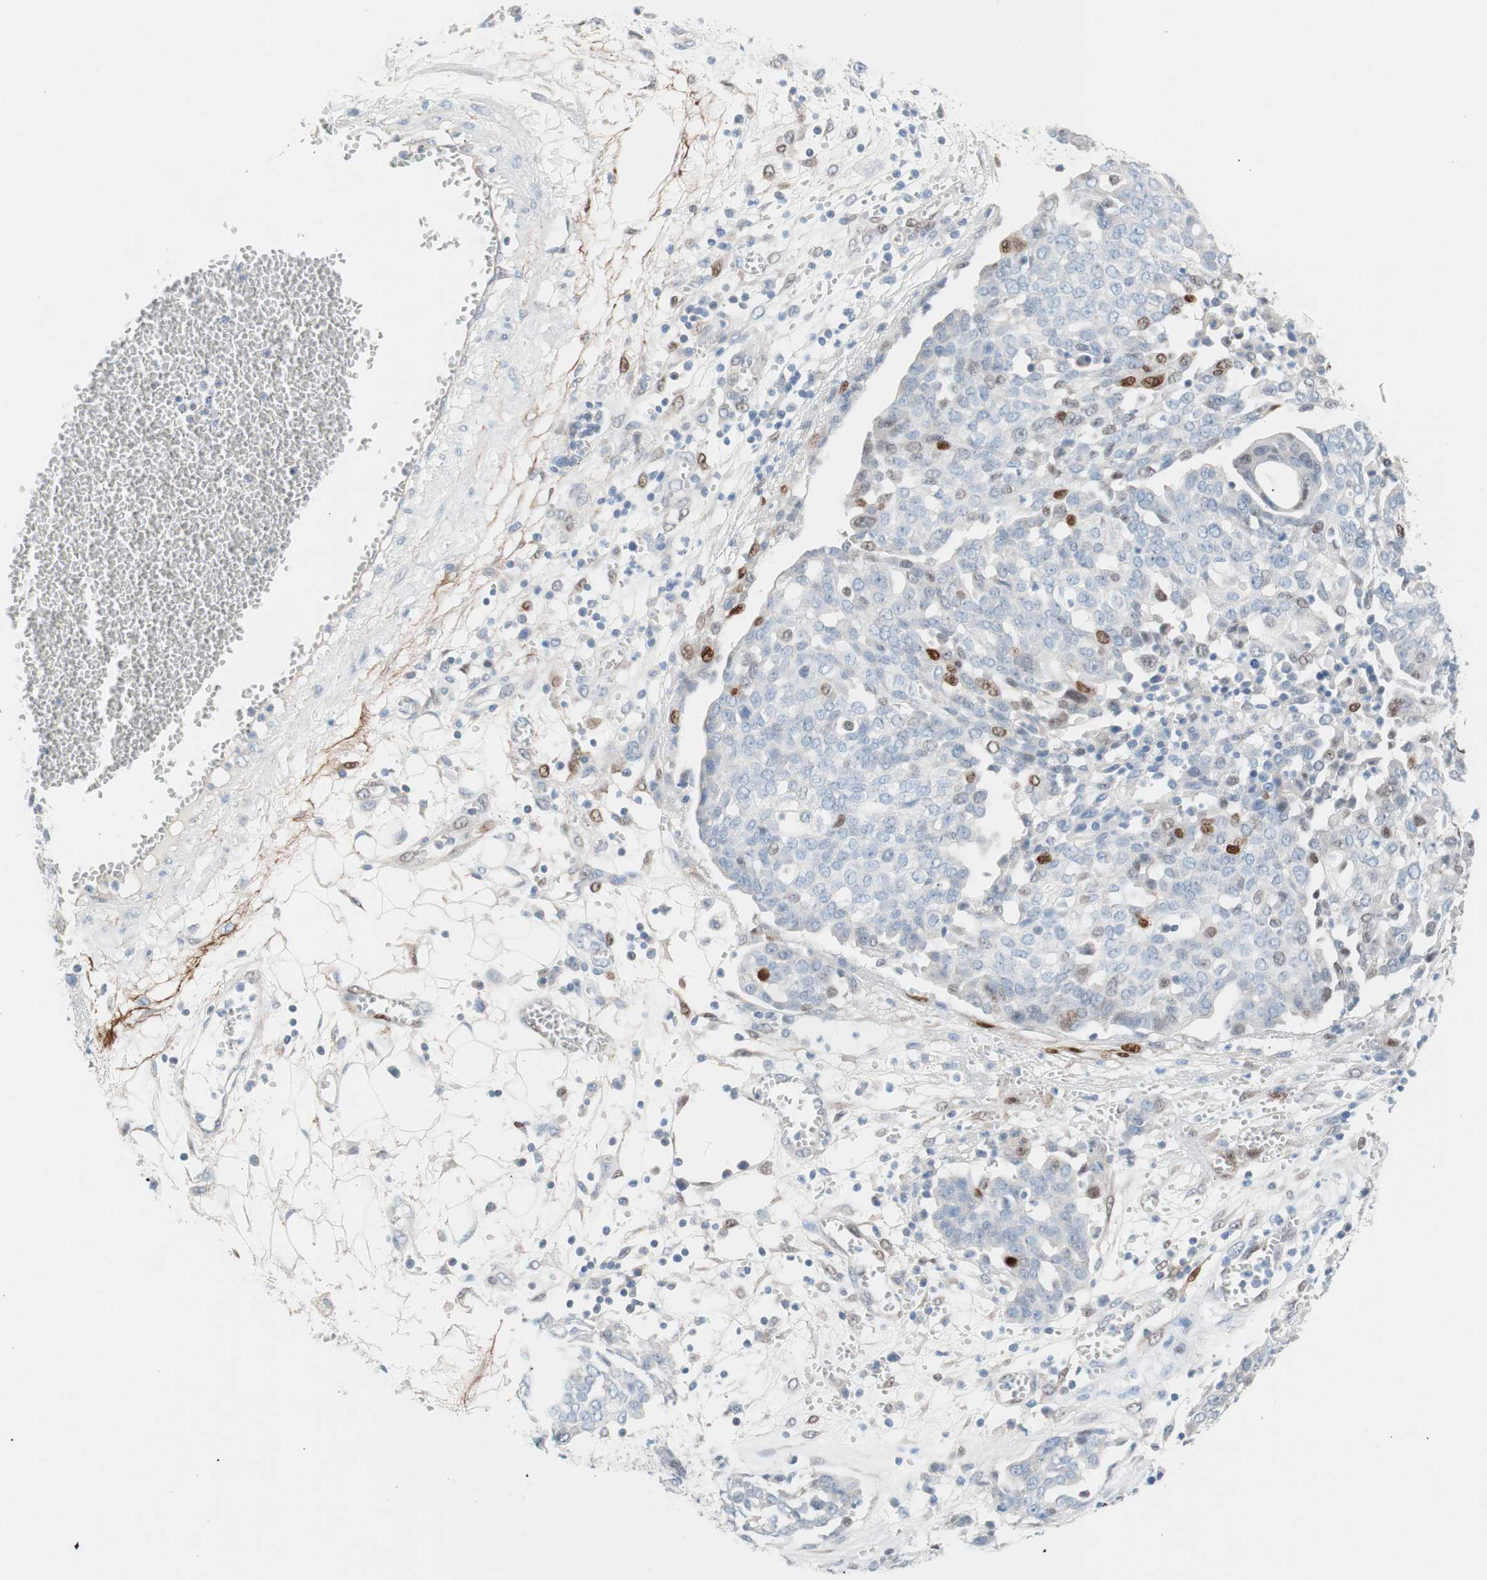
{"staining": {"intensity": "strong", "quantity": "<25%", "location": "nuclear"}, "tissue": "ovarian cancer", "cell_type": "Tumor cells", "image_type": "cancer", "snomed": [{"axis": "morphology", "description": "Cystadenocarcinoma, serous, NOS"}, {"axis": "topography", "description": "Soft tissue"}, {"axis": "topography", "description": "Ovary"}], "caption": "Ovarian cancer (serous cystadenocarcinoma) tissue exhibits strong nuclear expression in about <25% of tumor cells", "gene": "FOSL1", "patient": {"sex": "female", "age": 57}}